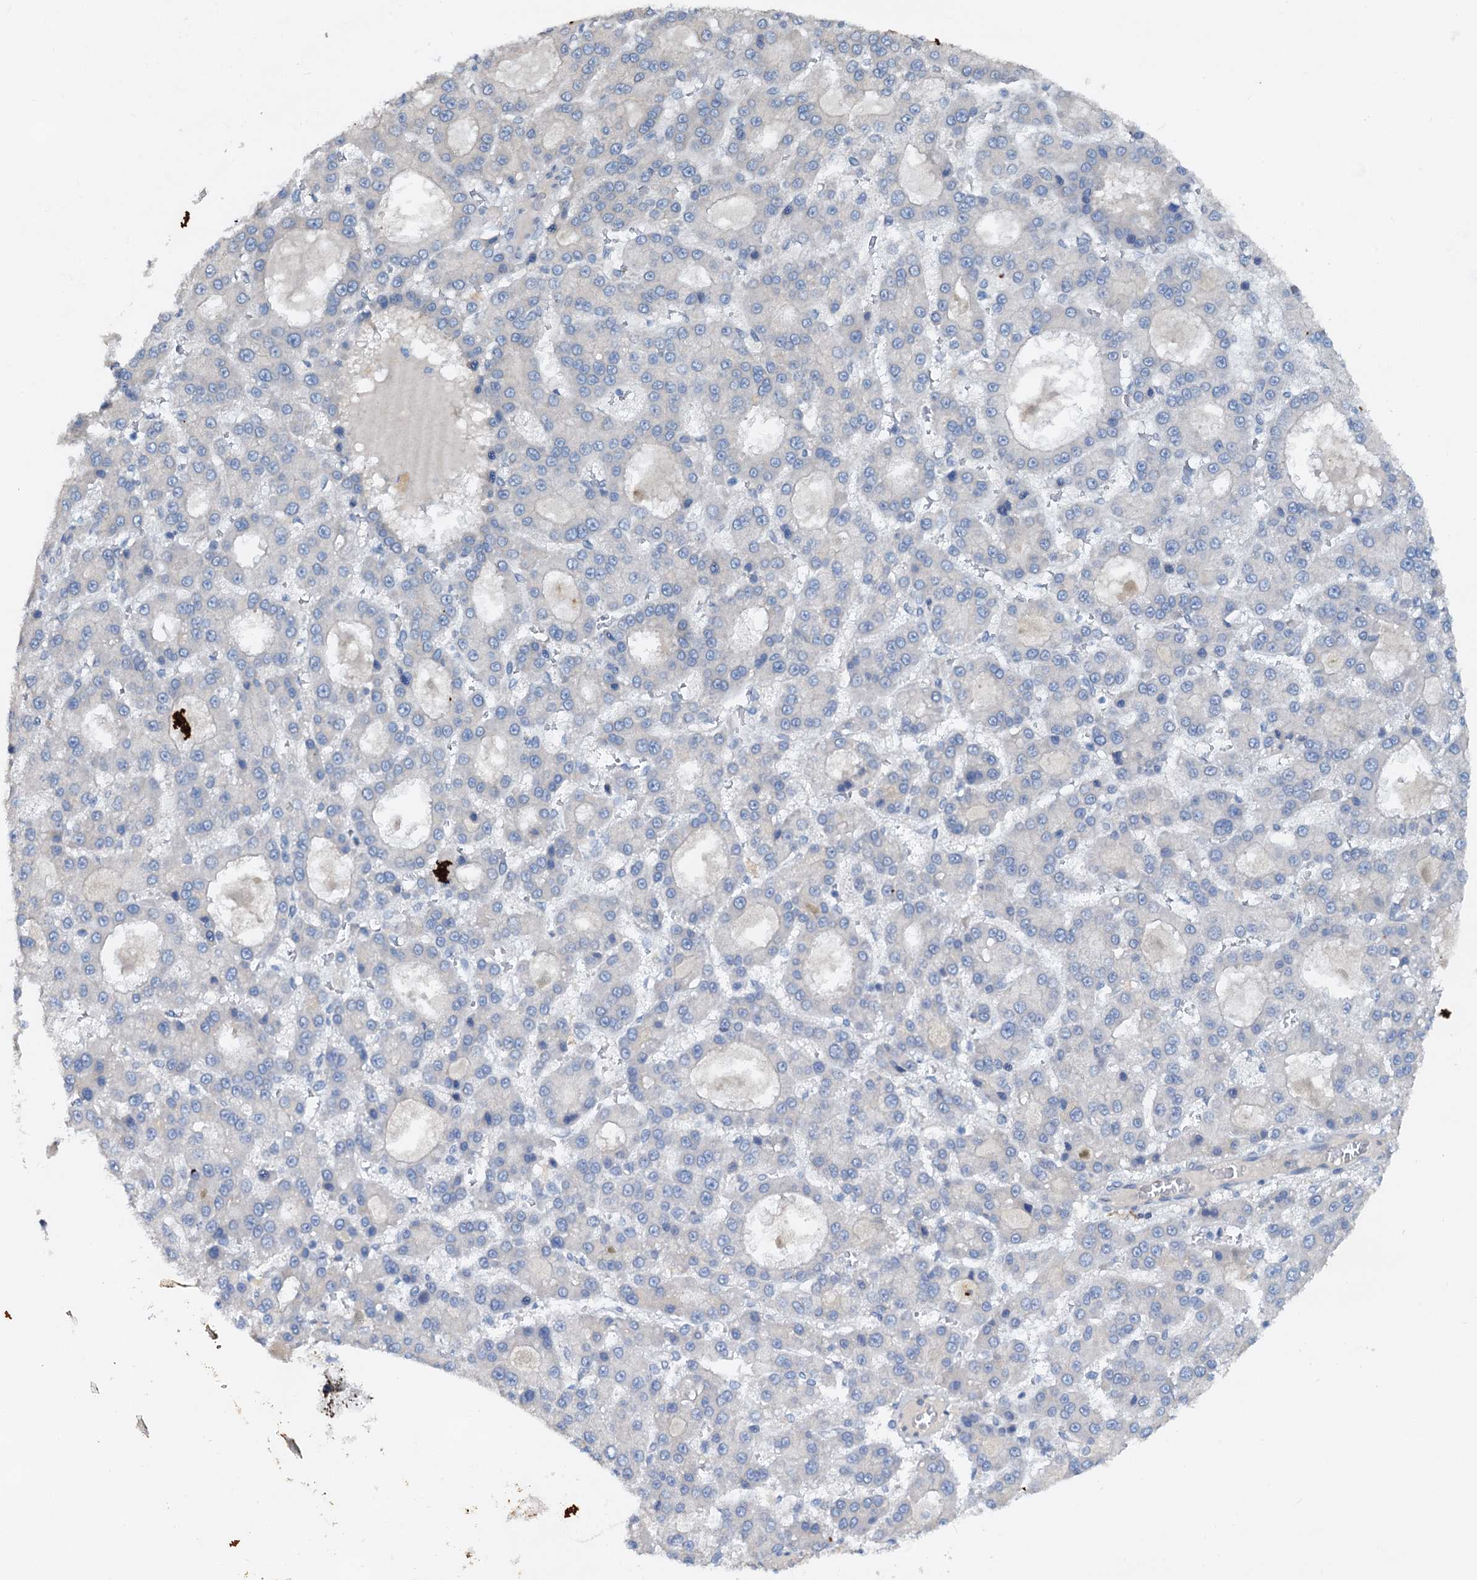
{"staining": {"intensity": "negative", "quantity": "none", "location": "none"}, "tissue": "liver cancer", "cell_type": "Tumor cells", "image_type": "cancer", "snomed": [{"axis": "morphology", "description": "Carcinoma, Hepatocellular, NOS"}, {"axis": "topography", "description": "Liver"}], "caption": "Hepatocellular carcinoma (liver) stained for a protein using IHC exhibits no positivity tumor cells.", "gene": "PTGES3", "patient": {"sex": "male", "age": 70}}